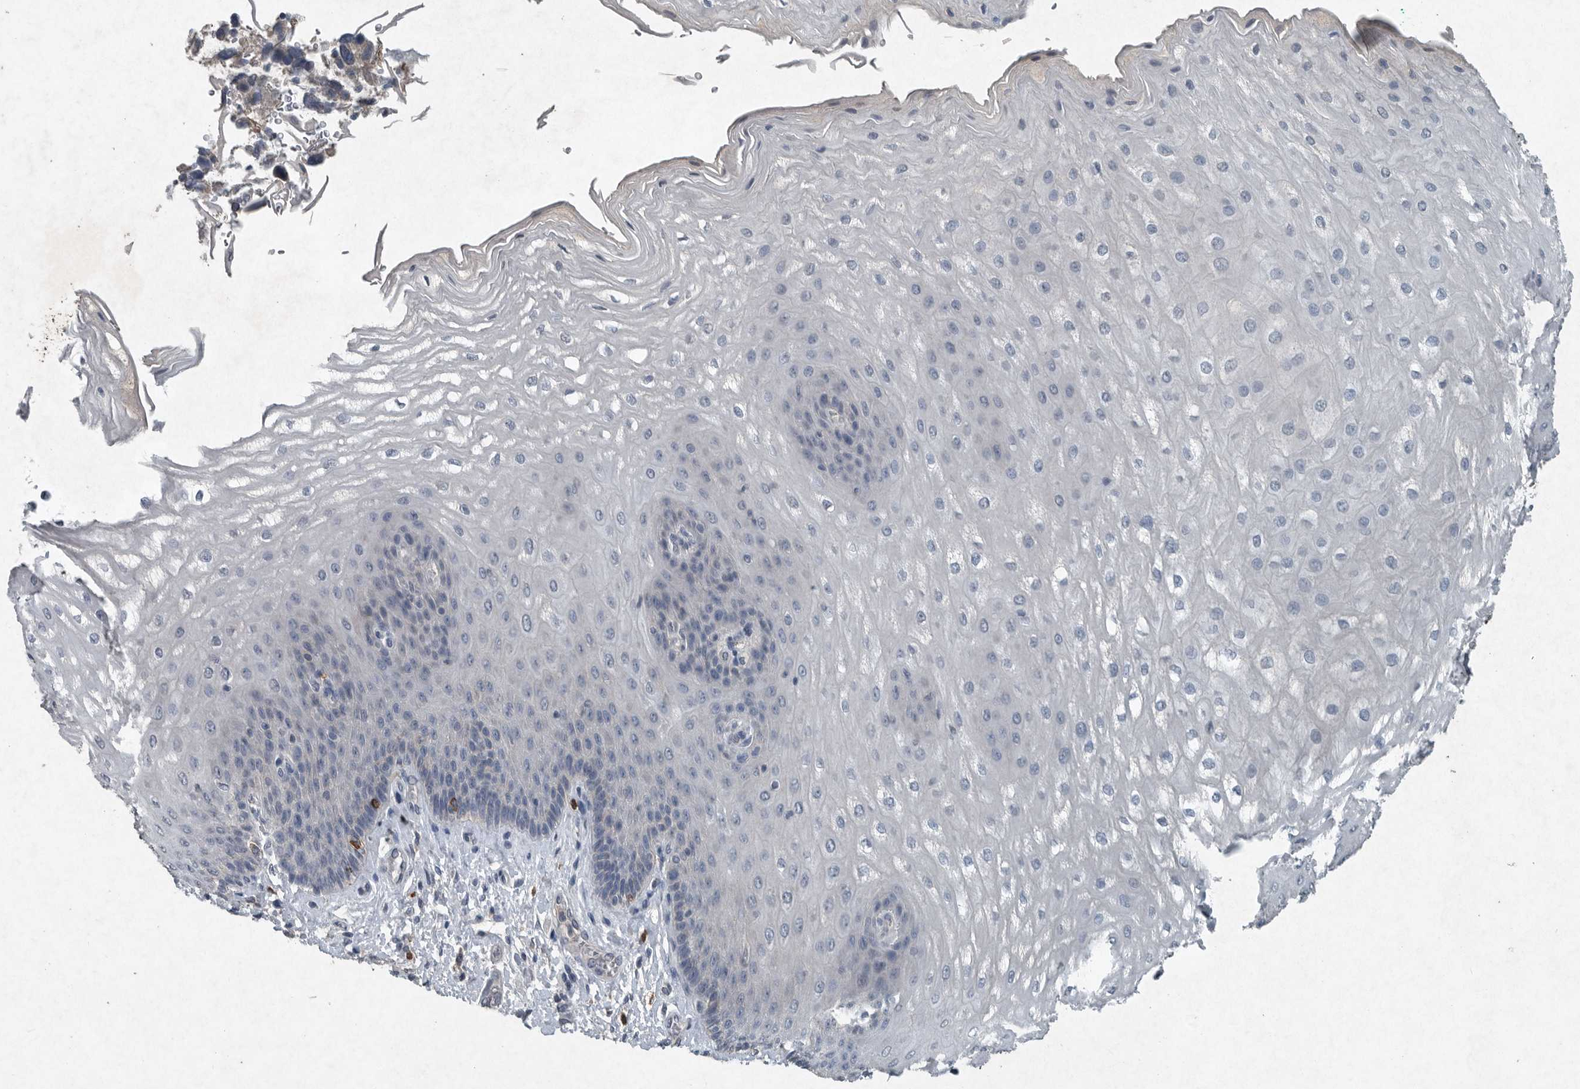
{"staining": {"intensity": "negative", "quantity": "none", "location": "none"}, "tissue": "esophagus", "cell_type": "Squamous epithelial cells", "image_type": "normal", "snomed": [{"axis": "morphology", "description": "Normal tissue, NOS"}, {"axis": "topography", "description": "Esophagus"}], "caption": "The histopathology image shows no staining of squamous epithelial cells in benign esophagus.", "gene": "IL20", "patient": {"sex": "male", "age": 54}}